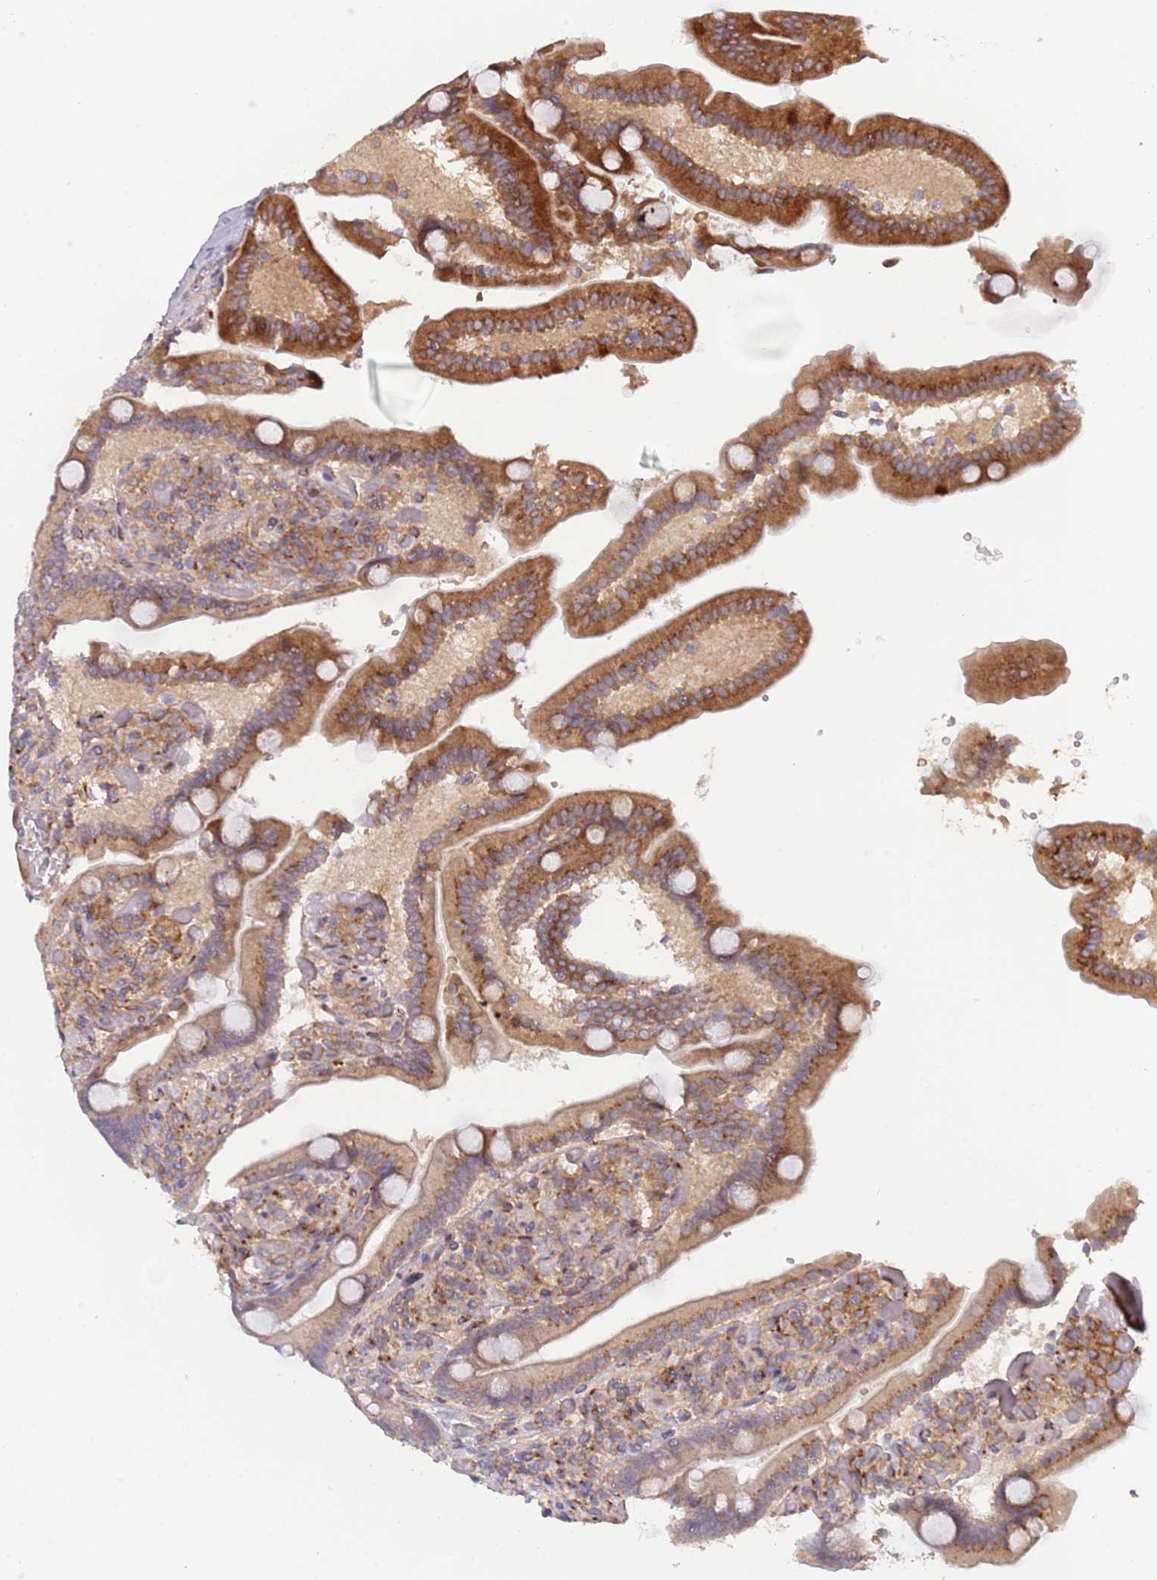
{"staining": {"intensity": "moderate", "quantity": "25%-75%", "location": "cytoplasmic/membranous"}, "tissue": "duodenum", "cell_type": "Glandular cells", "image_type": "normal", "snomed": [{"axis": "morphology", "description": "Normal tissue, NOS"}, {"axis": "topography", "description": "Duodenum"}], "caption": "Benign duodenum was stained to show a protein in brown. There is medium levels of moderate cytoplasmic/membranous positivity in approximately 25%-75% of glandular cells.", "gene": "BTBD7", "patient": {"sex": "female", "age": 62}}